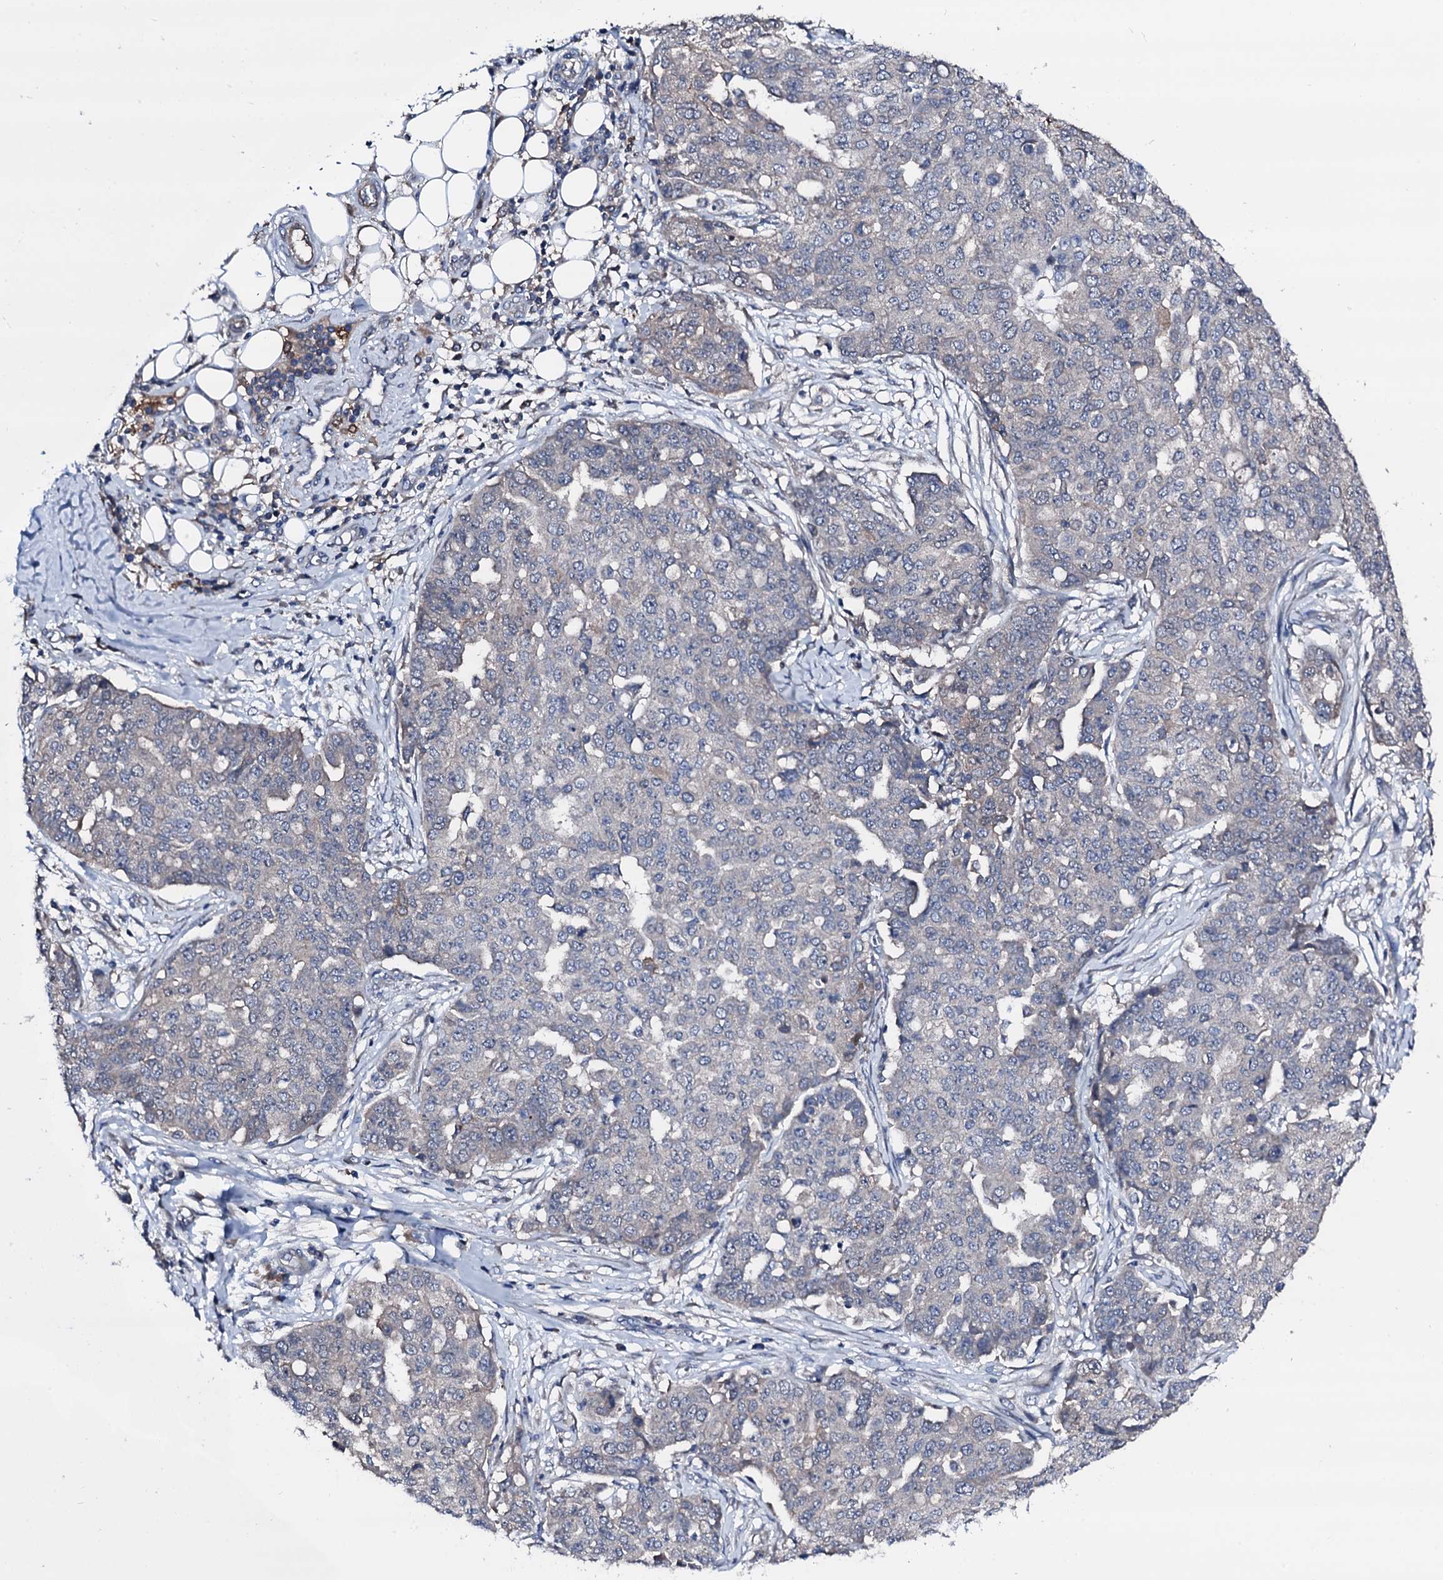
{"staining": {"intensity": "weak", "quantity": "<25%", "location": "cytoplasmic/membranous"}, "tissue": "ovarian cancer", "cell_type": "Tumor cells", "image_type": "cancer", "snomed": [{"axis": "morphology", "description": "Cystadenocarcinoma, serous, NOS"}, {"axis": "topography", "description": "Soft tissue"}, {"axis": "topography", "description": "Ovary"}], "caption": "This is an immunohistochemistry (IHC) photomicrograph of serous cystadenocarcinoma (ovarian). There is no staining in tumor cells.", "gene": "TRAFD1", "patient": {"sex": "female", "age": 57}}